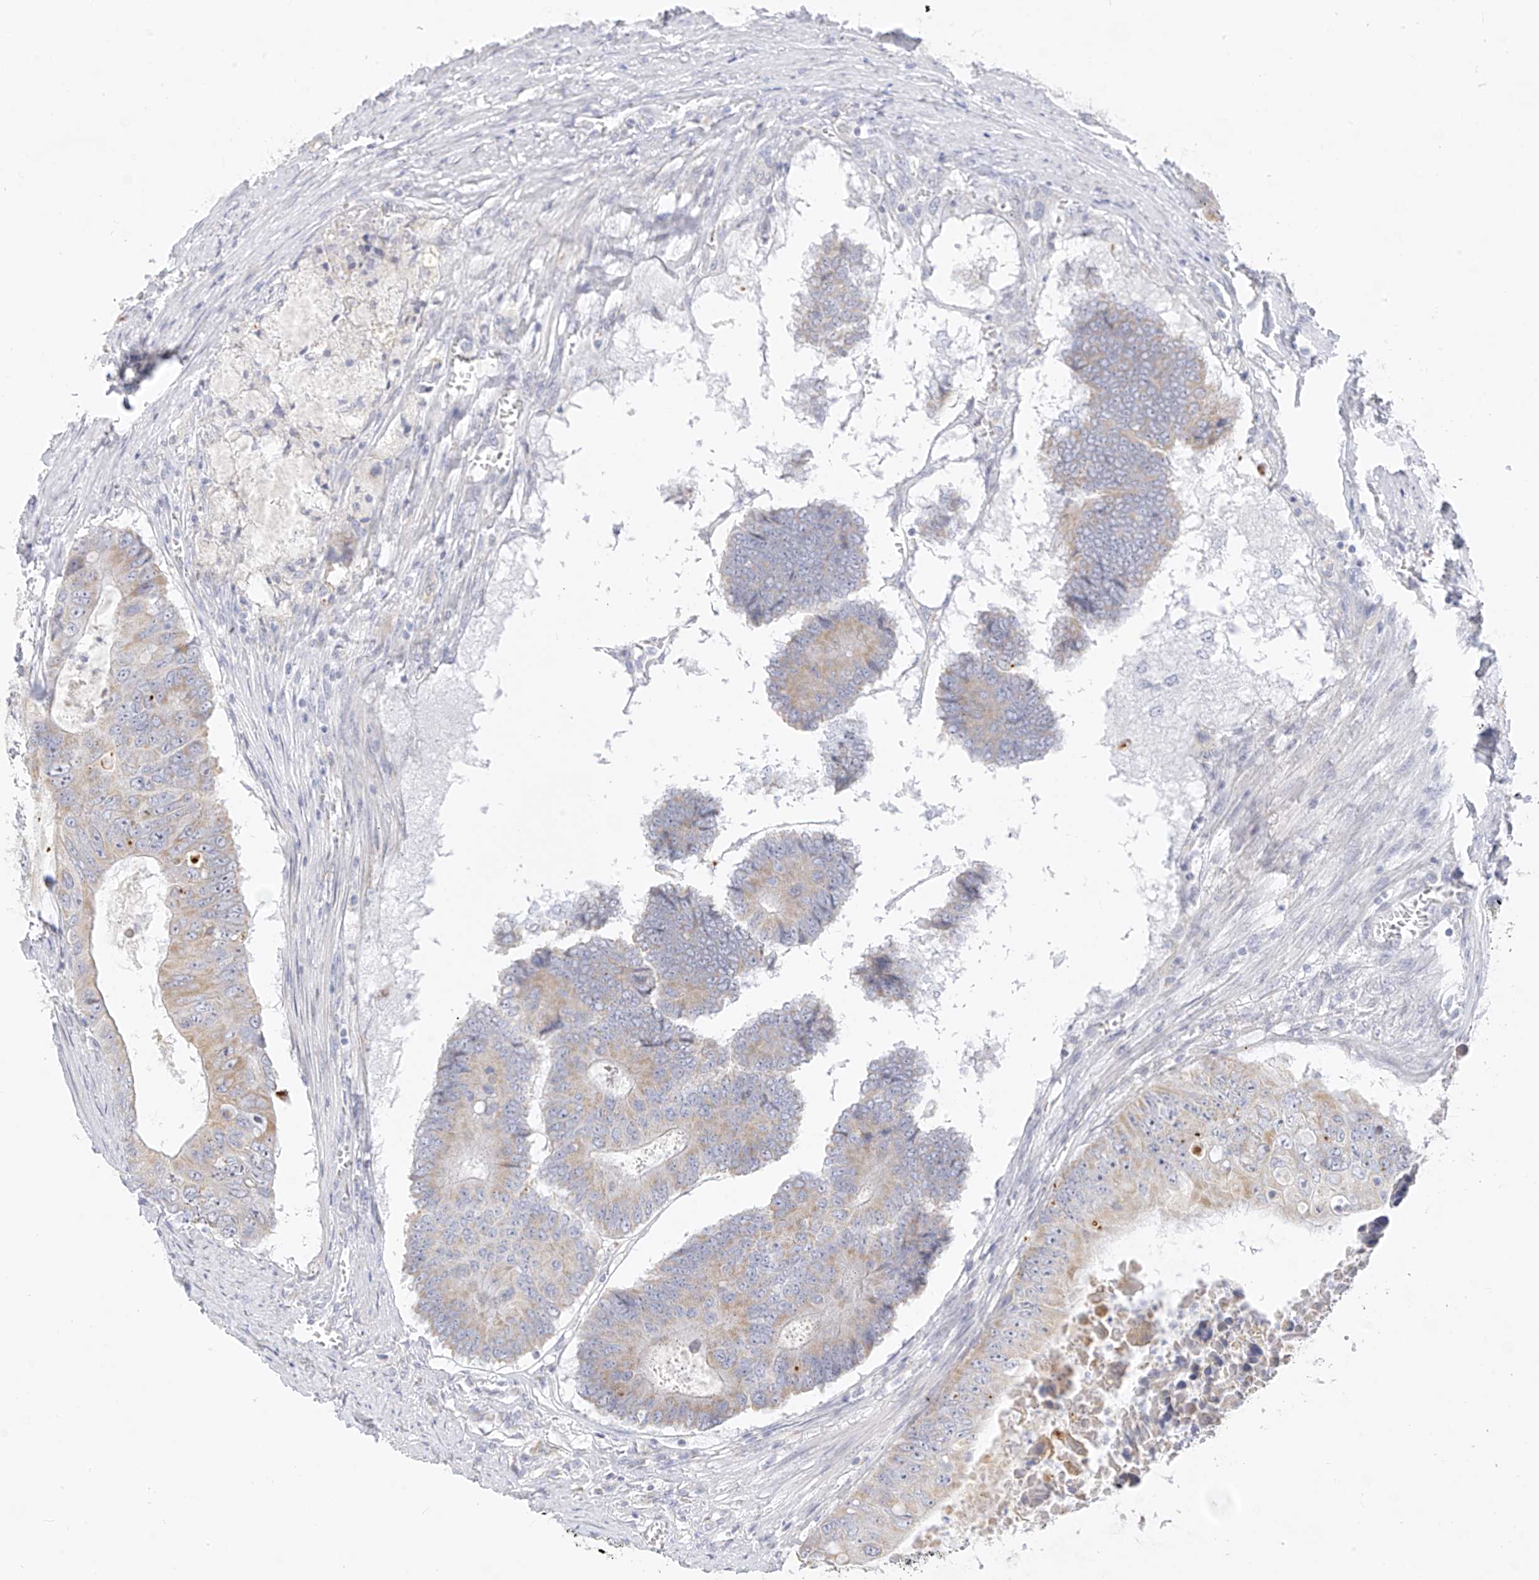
{"staining": {"intensity": "weak", "quantity": "<25%", "location": "cytoplasmic/membranous"}, "tissue": "colorectal cancer", "cell_type": "Tumor cells", "image_type": "cancer", "snomed": [{"axis": "morphology", "description": "Adenocarcinoma, NOS"}, {"axis": "topography", "description": "Colon"}], "caption": "Protein analysis of colorectal adenocarcinoma exhibits no significant staining in tumor cells. The staining is performed using DAB (3,3'-diaminobenzidine) brown chromogen with nuclei counter-stained in using hematoxylin.", "gene": "ZNF404", "patient": {"sex": "male", "age": 87}}